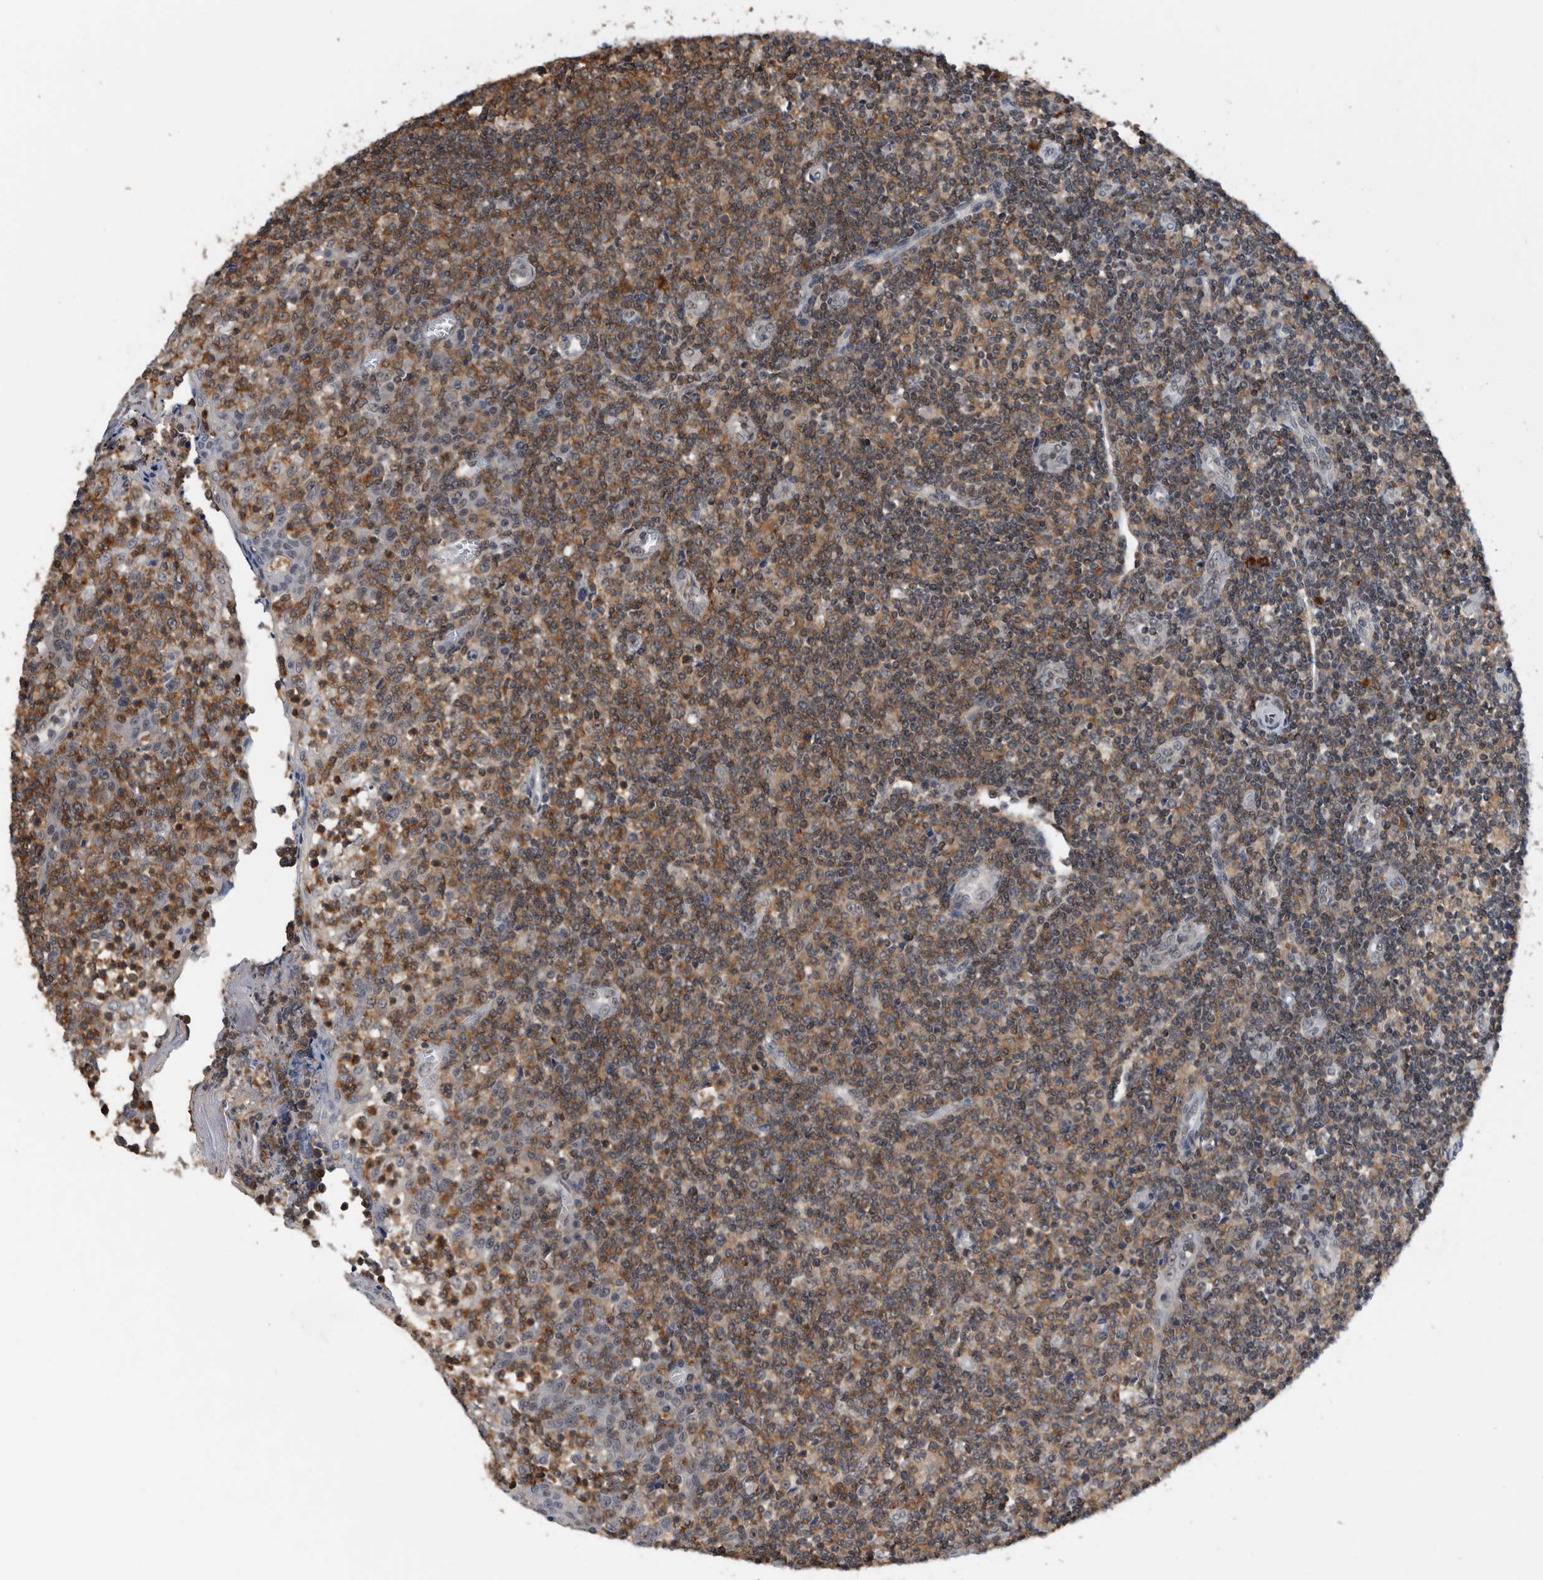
{"staining": {"intensity": "moderate", "quantity": ">75%", "location": "cytoplasmic/membranous,nuclear"}, "tissue": "tonsil", "cell_type": "Germinal center cells", "image_type": "normal", "snomed": [{"axis": "morphology", "description": "Normal tissue, NOS"}, {"axis": "topography", "description": "Tonsil"}], "caption": "Immunohistochemistry staining of normal tonsil, which exhibits medium levels of moderate cytoplasmic/membranous,nuclear expression in about >75% of germinal center cells indicating moderate cytoplasmic/membranous,nuclear protein expression. The staining was performed using DAB (brown) for protein detection and nuclei were counterstained in hematoxylin (blue).", "gene": "ZNF260", "patient": {"sex": "female", "age": 19}}